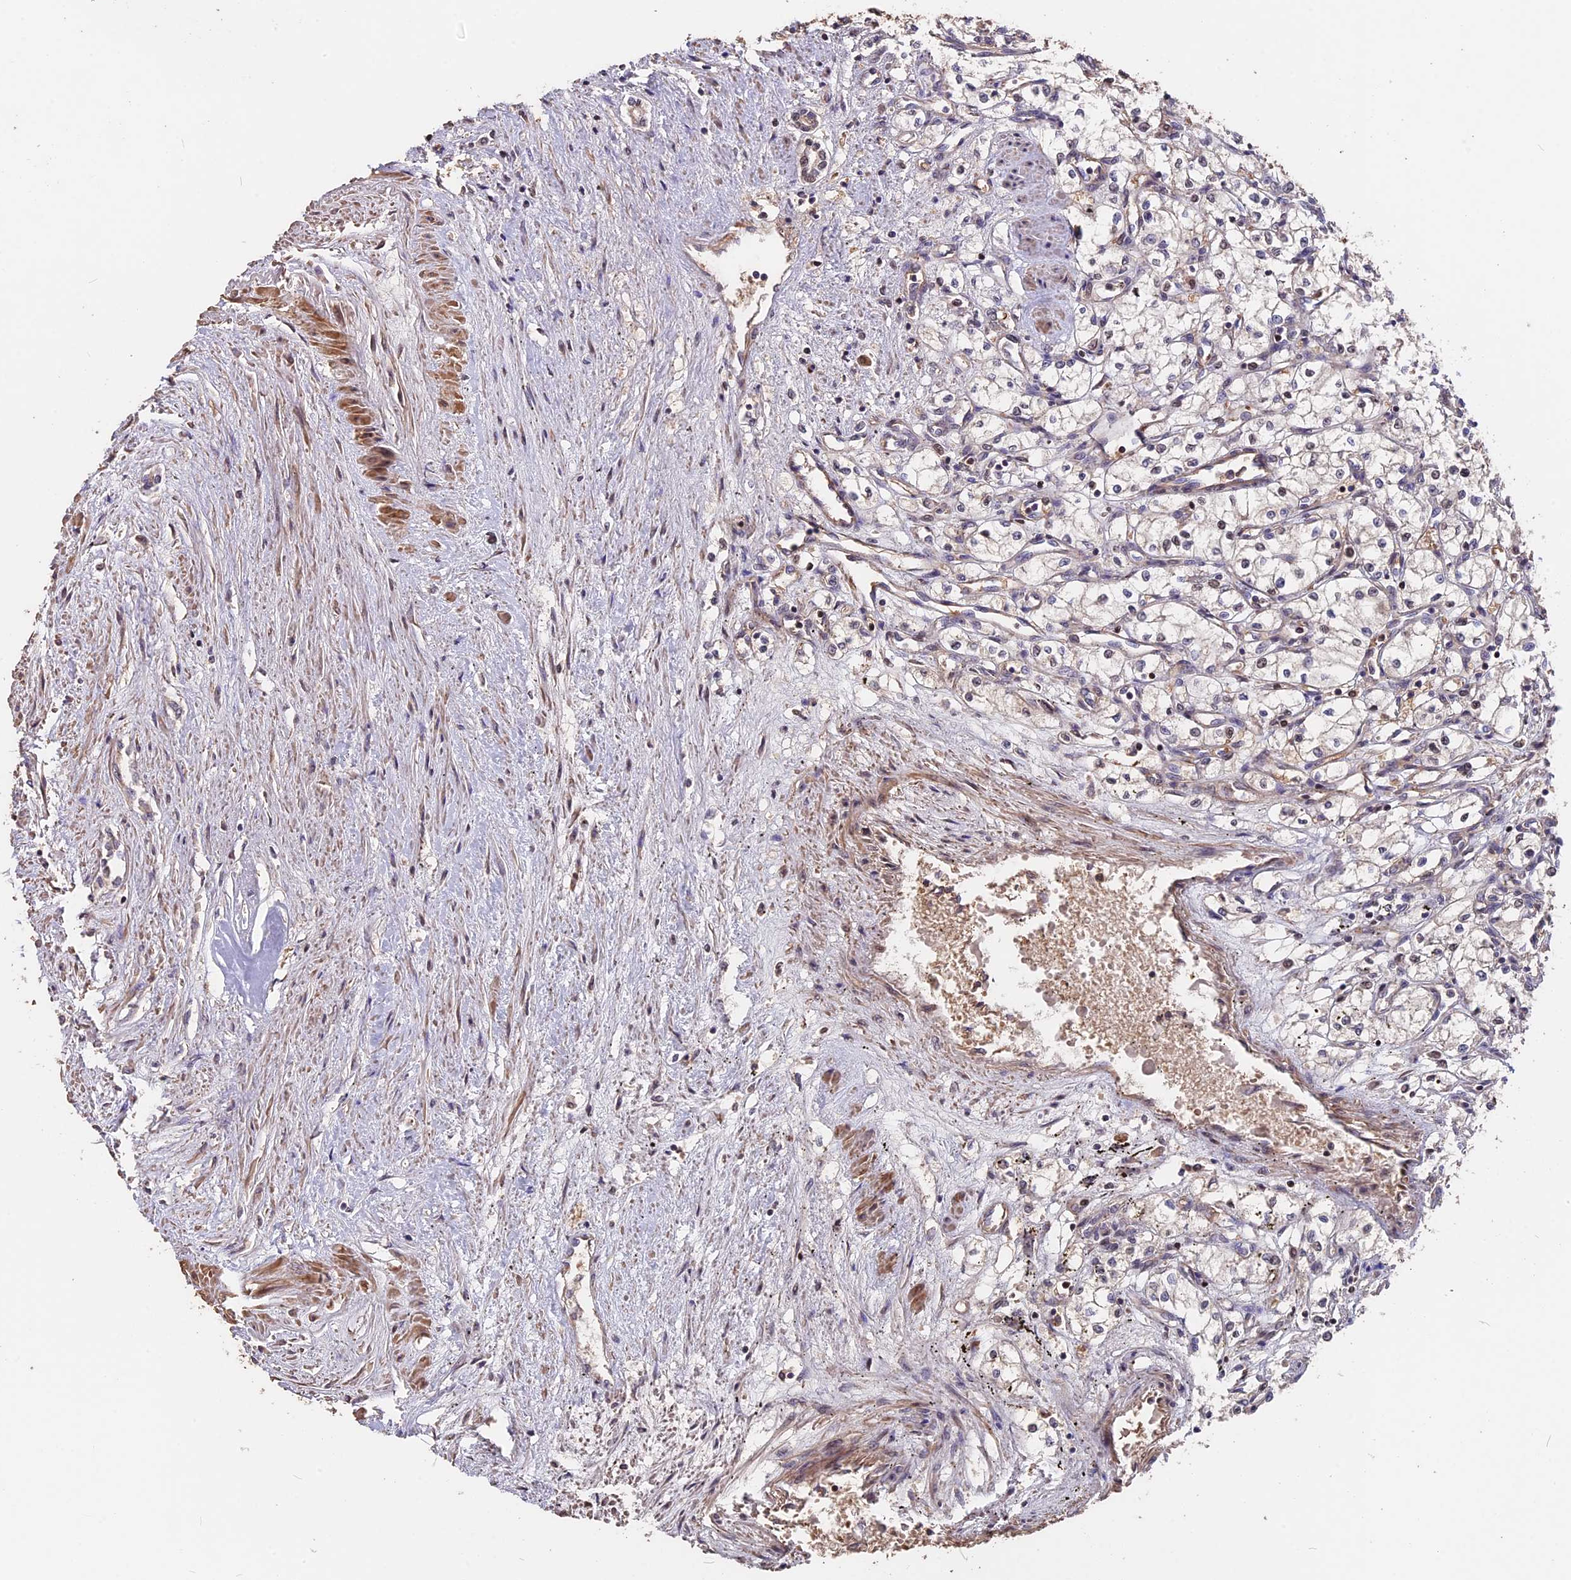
{"staining": {"intensity": "negative", "quantity": "none", "location": "none"}, "tissue": "renal cancer", "cell_type": "Tumor cells", "image_type": "cancer", "snomed": [{"axis": "morphology", "description": "Adenocarcinoma, NOS"}, {"axis": "topography", "description": "Kidney"}], "caption": "This is an IHC histopathology image of renal cancer. There is no positivity in tumor cells.", "gene": "ZC3H10", "patient": {"sex": "male", "age": 59}}